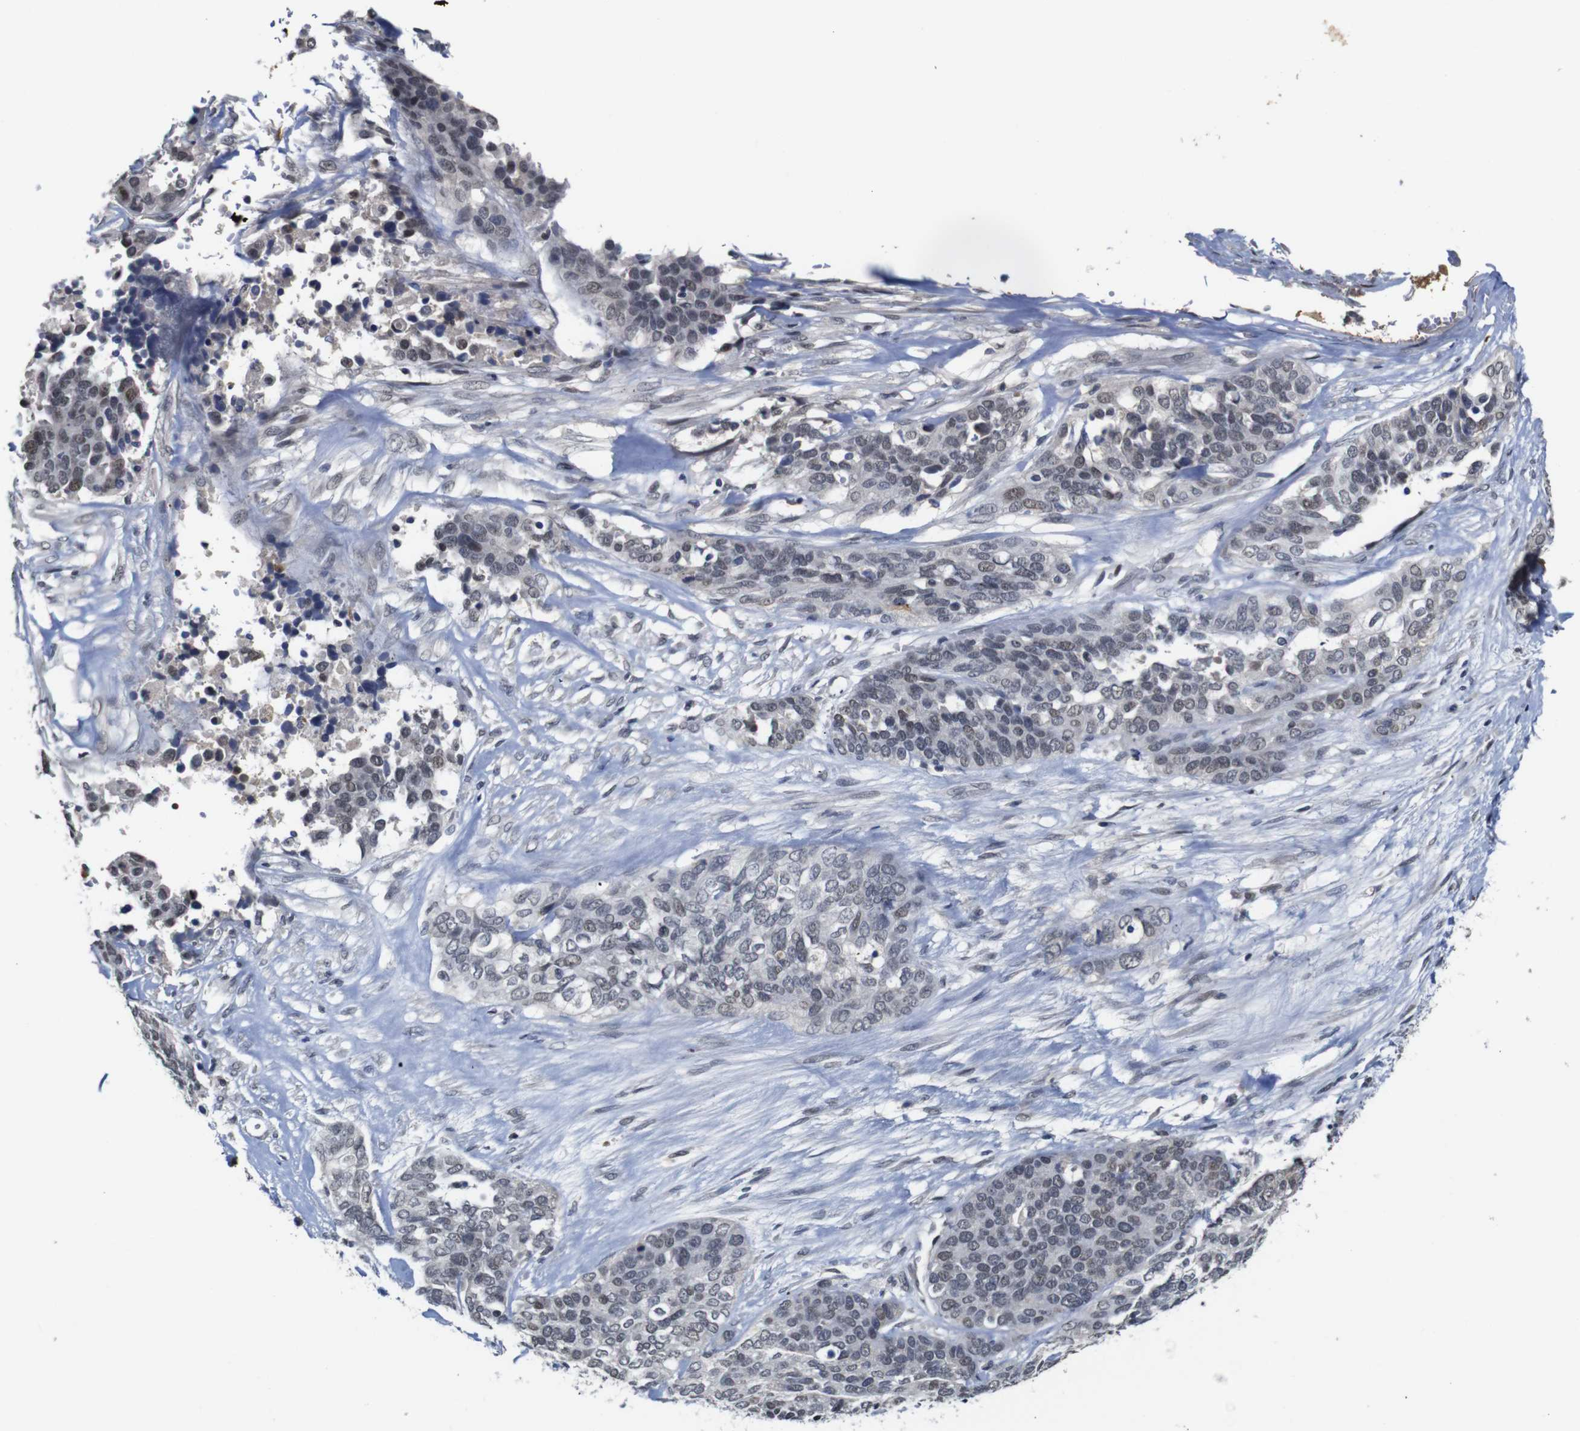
{"staining": {"intensity": "weak", "quantity": "<25%", "location": "nuclear"}, "tissue": "ovarian cancer", "cell_type": "Tumor cells", "image_type": "cancer", "snomed": [{"axis": "morphology", "description": "Cystadenocarcinoma, serous, NOS"}, {"axis": "topography", "description": "Ovary"}], "caption": "High power microscopy histopathology image of an immunohistochemistry (IHC) histopathology image of ovarian serous cystadenocarcinoma, revealing no significant positivity in tumor cells. (DAB immunohistochemistry (IHC) with hematoxylin counter stain).", "gene": "NTRK3", "patient": {"sex": "female", "age": 44}}